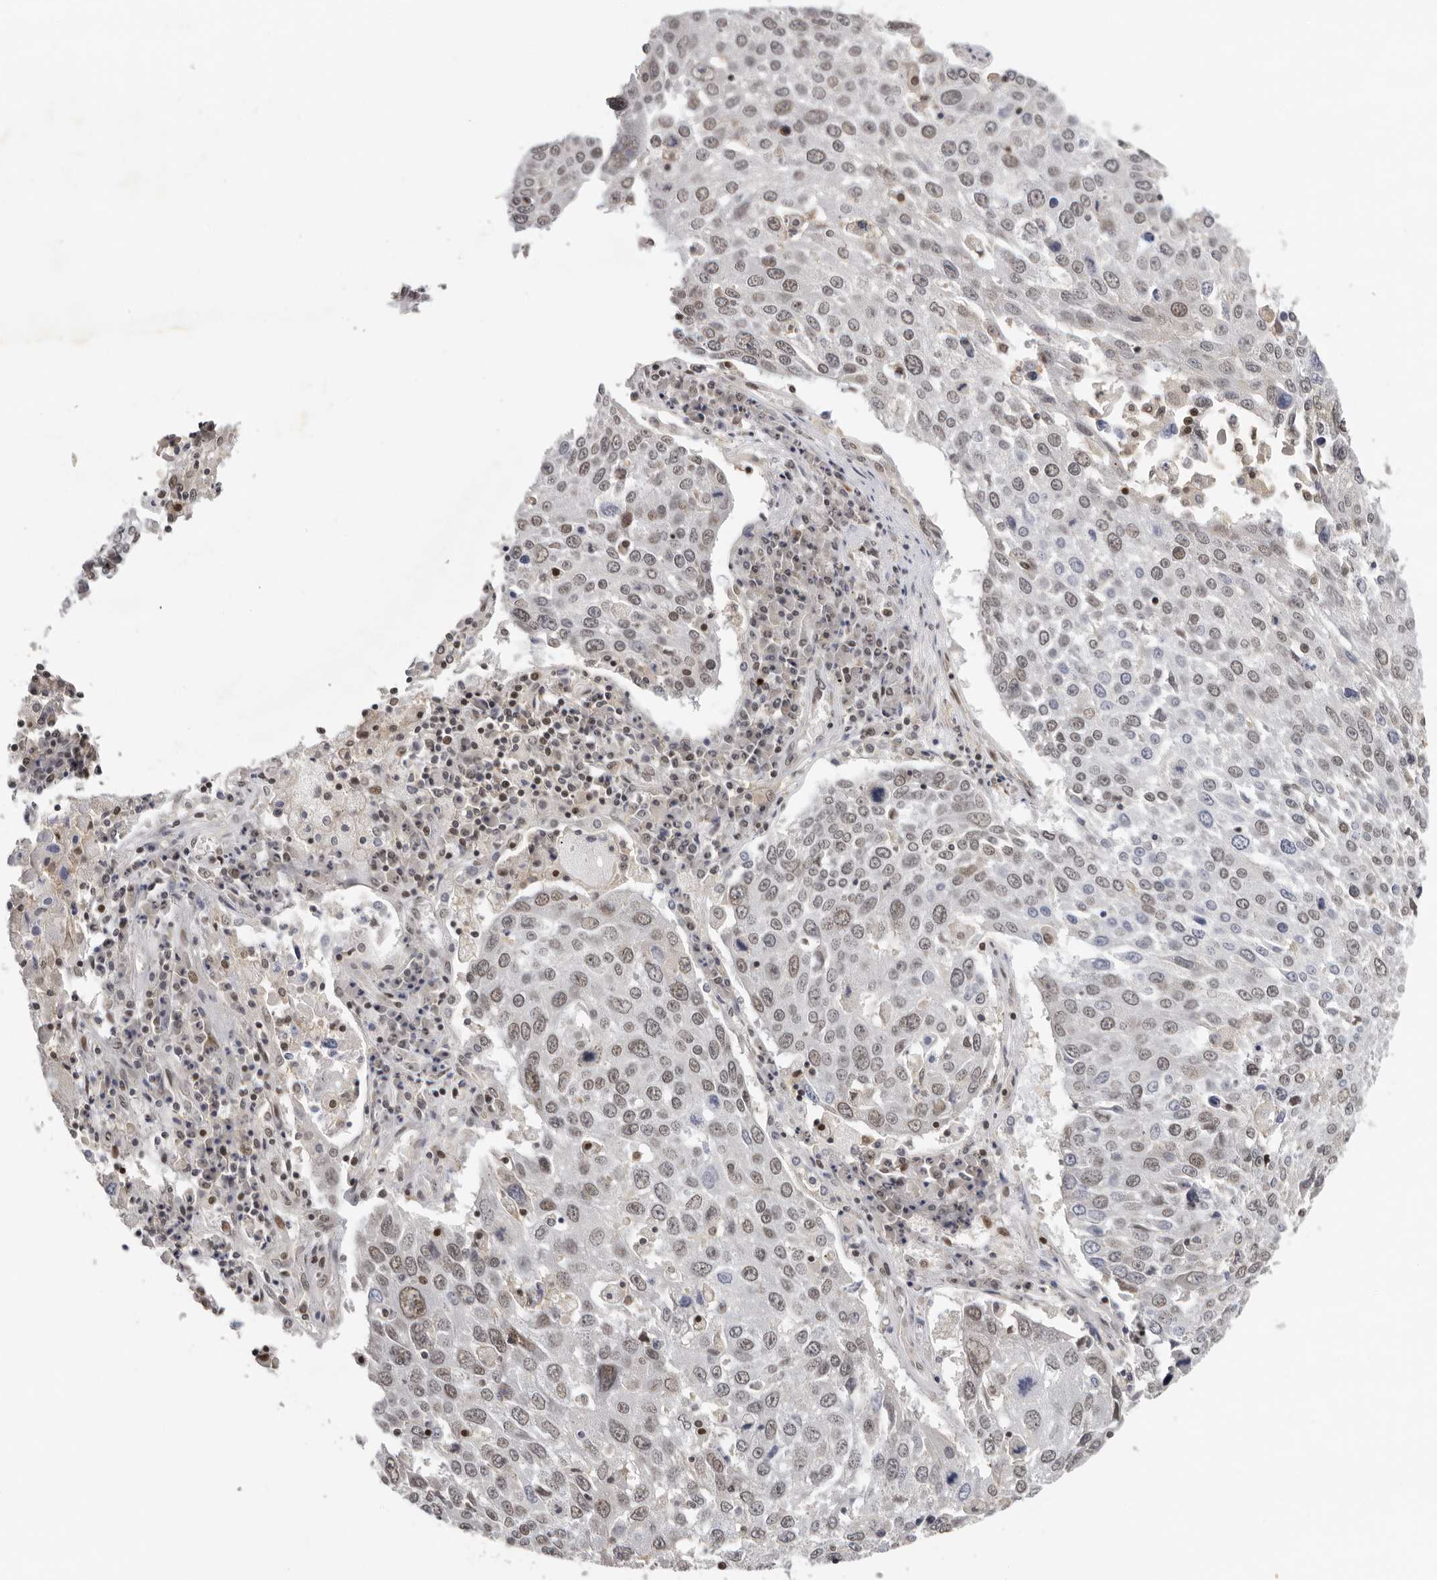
{"staining": {"intensity": "moderate", "quantity": "25%-75%", "location": "cytoplasmic/membranous"}, "tissue": "lung cancer", "cell_type": "Tumor cells", "image_type": "cancer", "snomed": [{"axis": "morphology", "description": "Squamous cell carcinoma, NOS"}, {"axis": "topography", "description": "Lung"}], "caption": "Immunohistochemical staining of human lung squamous cell carcinoma demonstrates medium levels of moderate cytoplasmic/membranous staining in about 25%-75% of tumor cells. (DAB = brown stain, brightfield microscopy at high magnification).", "gene": "KIF2B", "patient": {"sex": "male", "age": 65}}